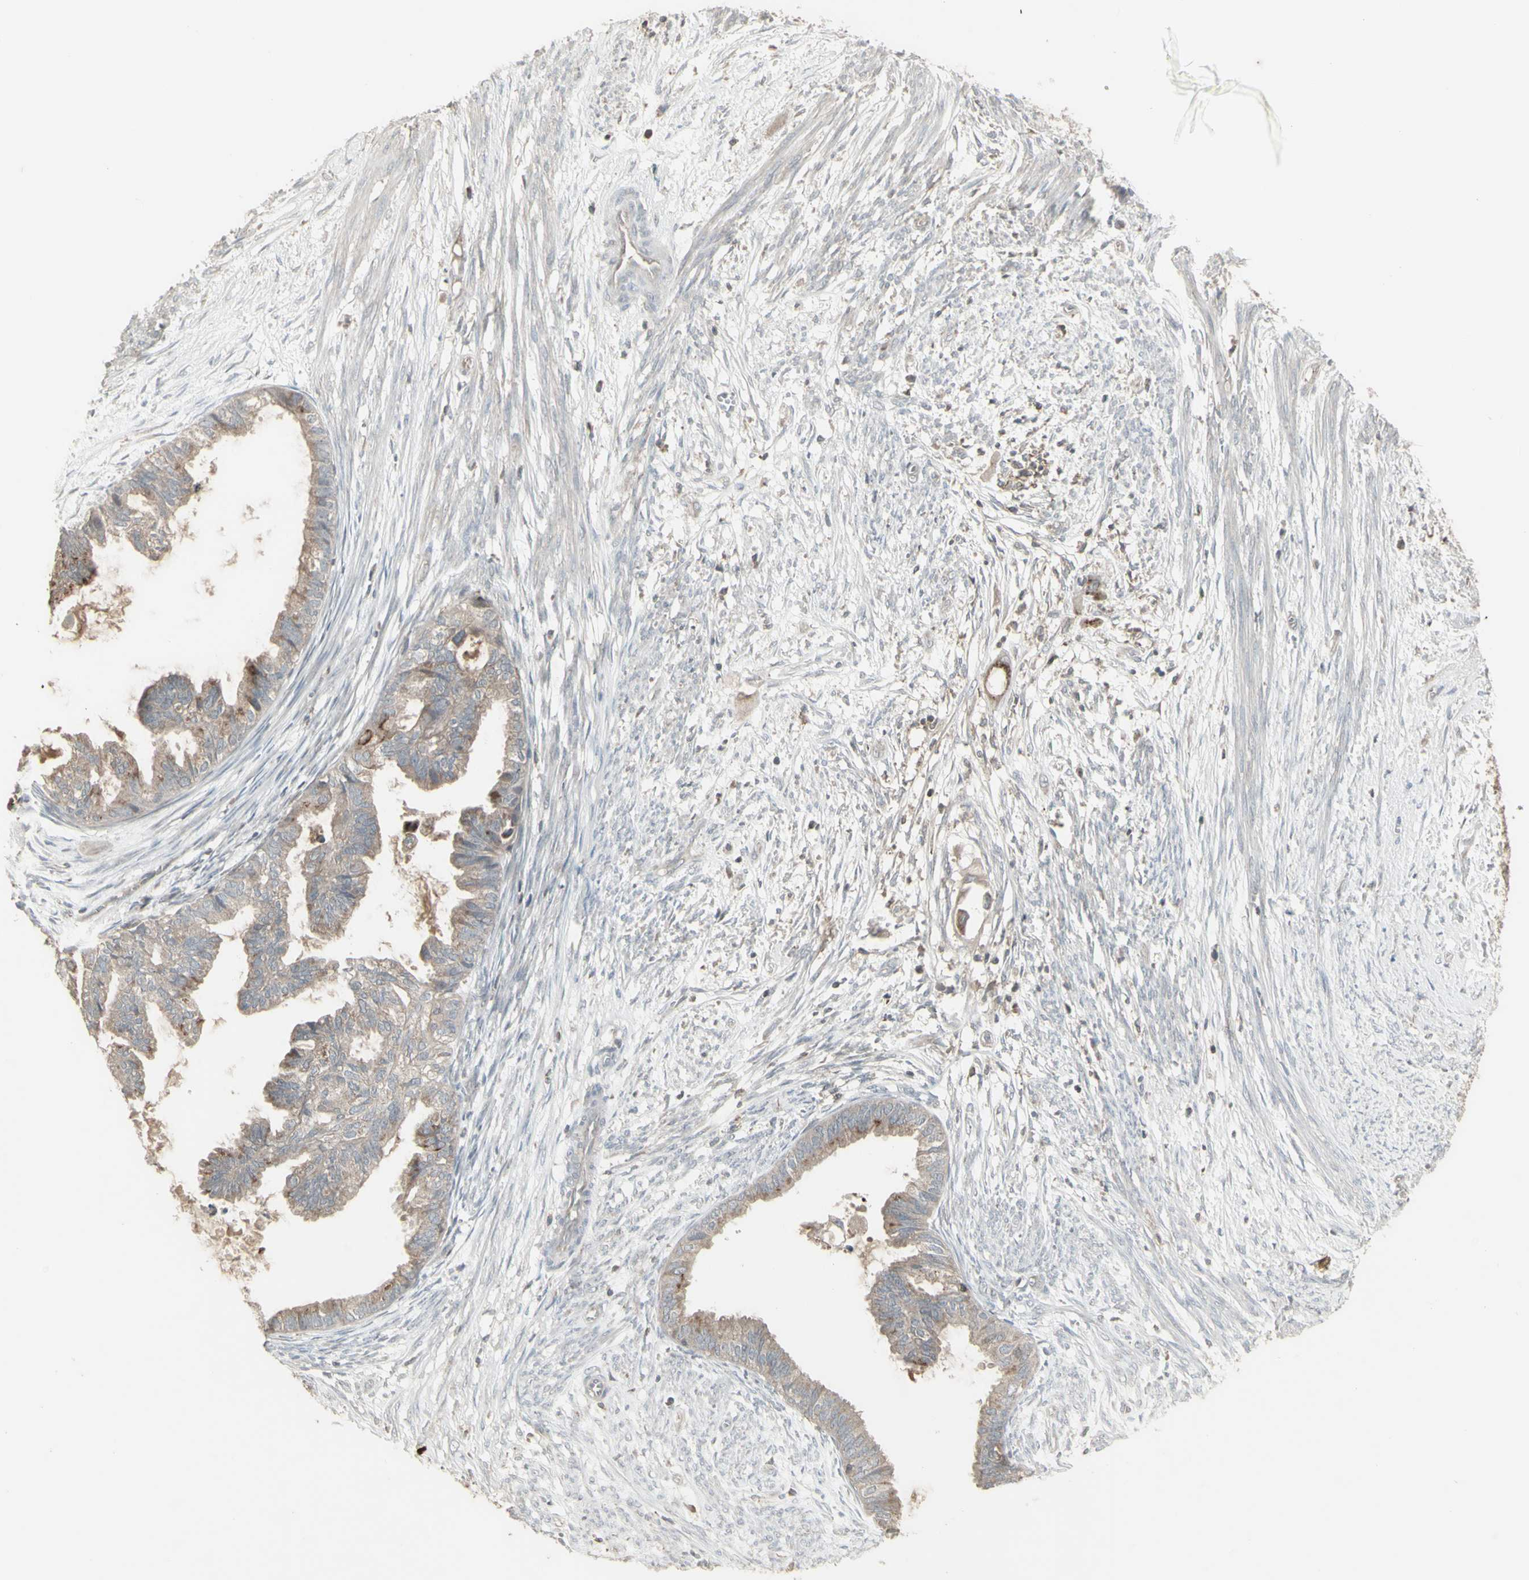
{"staining": {"intensity": "weak", "quantity": ">75%", "location": "cytoplasmic/membranous"}, "tissue": "cervical cancer", "cell_type": "Tumor cells", "image_type": "cancer", "snomed": [{"axis": "morphology", "description": "Normal tissue, NOS"}, {"axis": "morphology", "description": "Adenocarcinoma, NOS"}, {"axis": "topography", "description": "Cervix"}, {"axis": "topography", "description": "Endometrium"}], "caption": "An image of cervical cancer stained for a protein shows weak cytoplasmic/membranous brown staining in tumor cells. (IHC, brightfield microscopy, high magnification).", "gene": "CSK", "patient": {"sex": "female", "age": 86}}